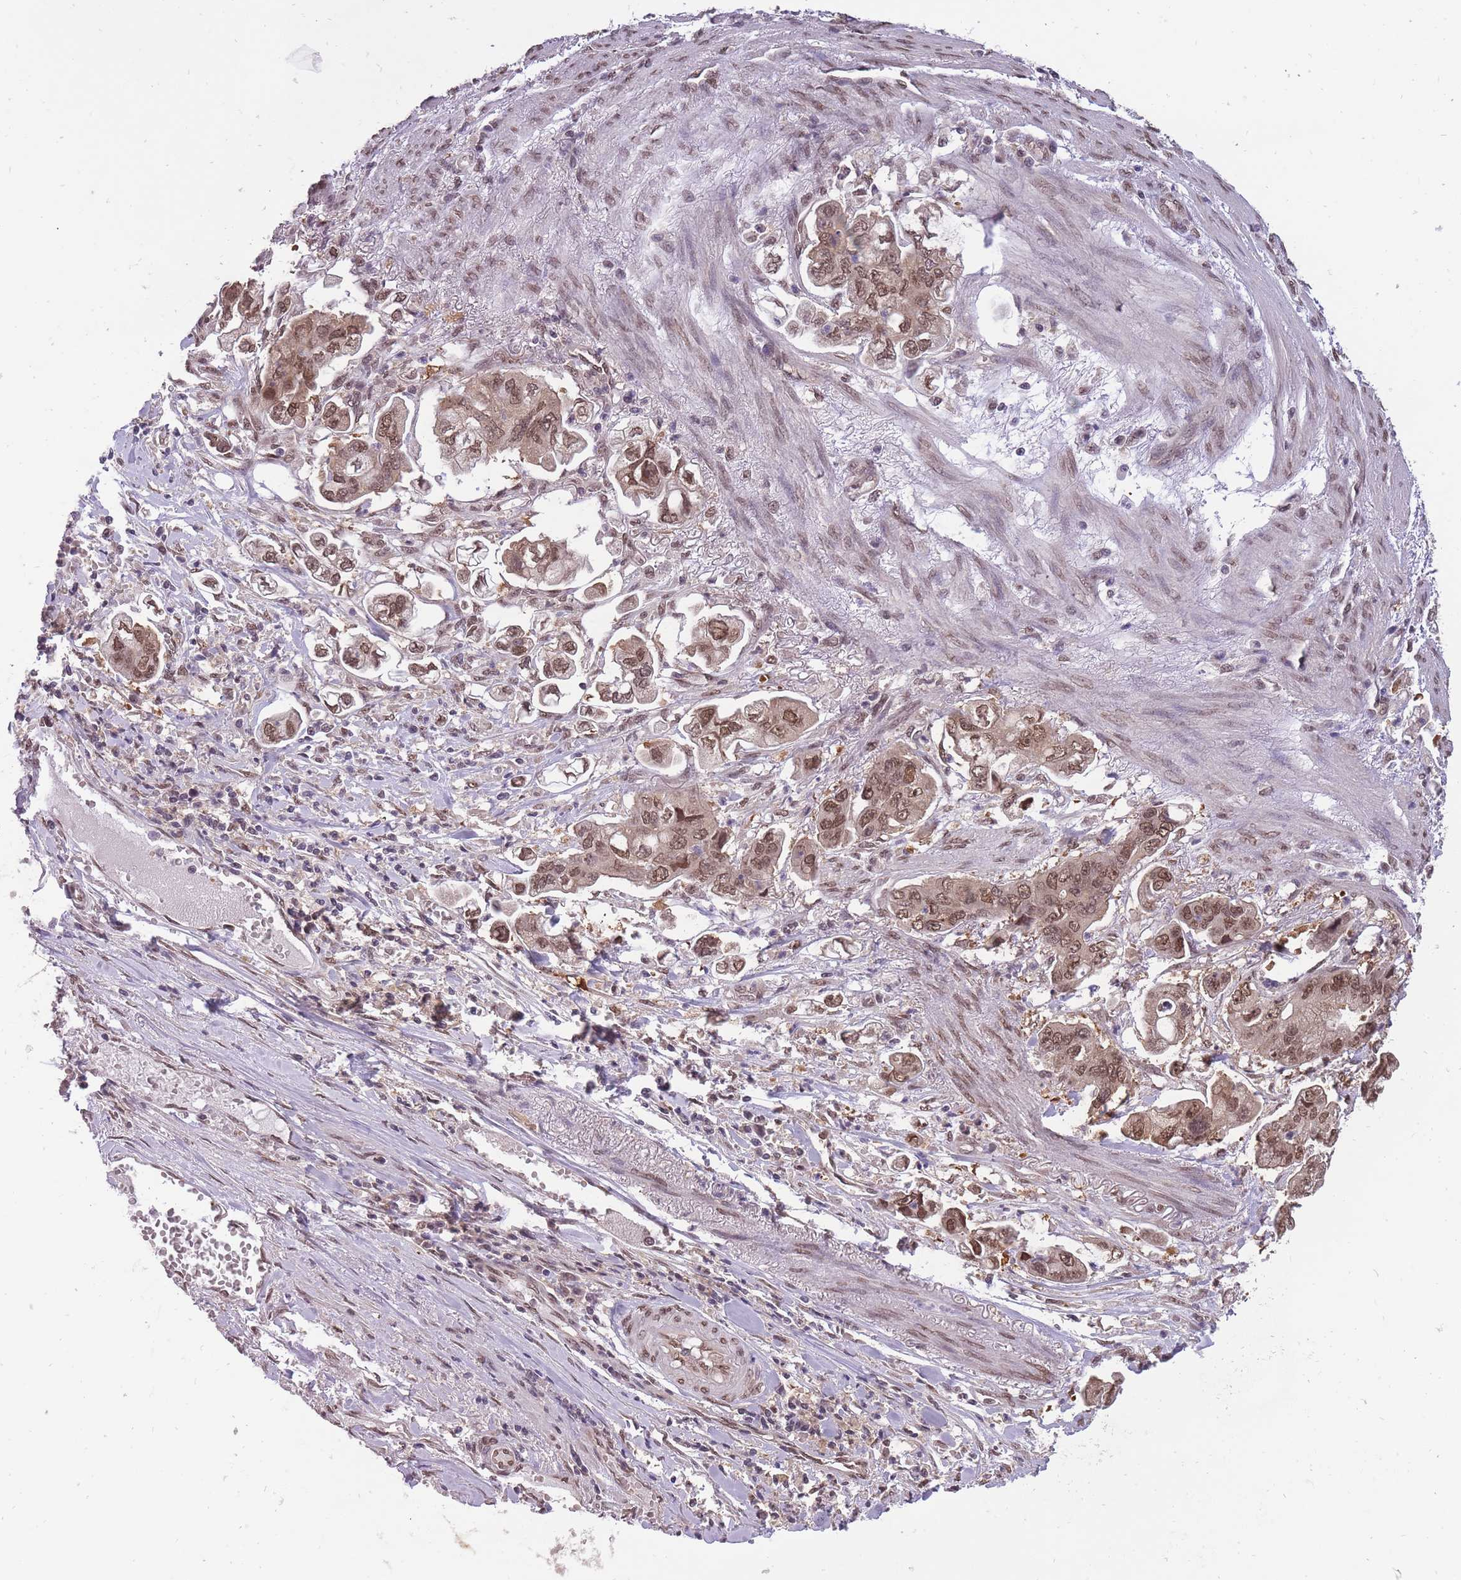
{"staining": {"intensity": "moderate", "quantity": ">75%", "location": "nuclear"}, "tissue": "stomach cancer", "cell_type": "Tumor cells", "image_type": "cancer", "snomed": [{"axis": "morphology", "description": "Adenocarcinoma, NOS"}, {"axis": "topography", "description": "Stomach"}], "caption": "Immunohistochemistry (IHC) photomicrograph of human stomach cancer (adenocarcinoma) stained for a protein (brown), which demonstrates medium levels of moderate nuclear positivity in approximately >75% of tumor cells.", "gene": "CDIP1", "patient": {"sex": "male", "age": 62}}